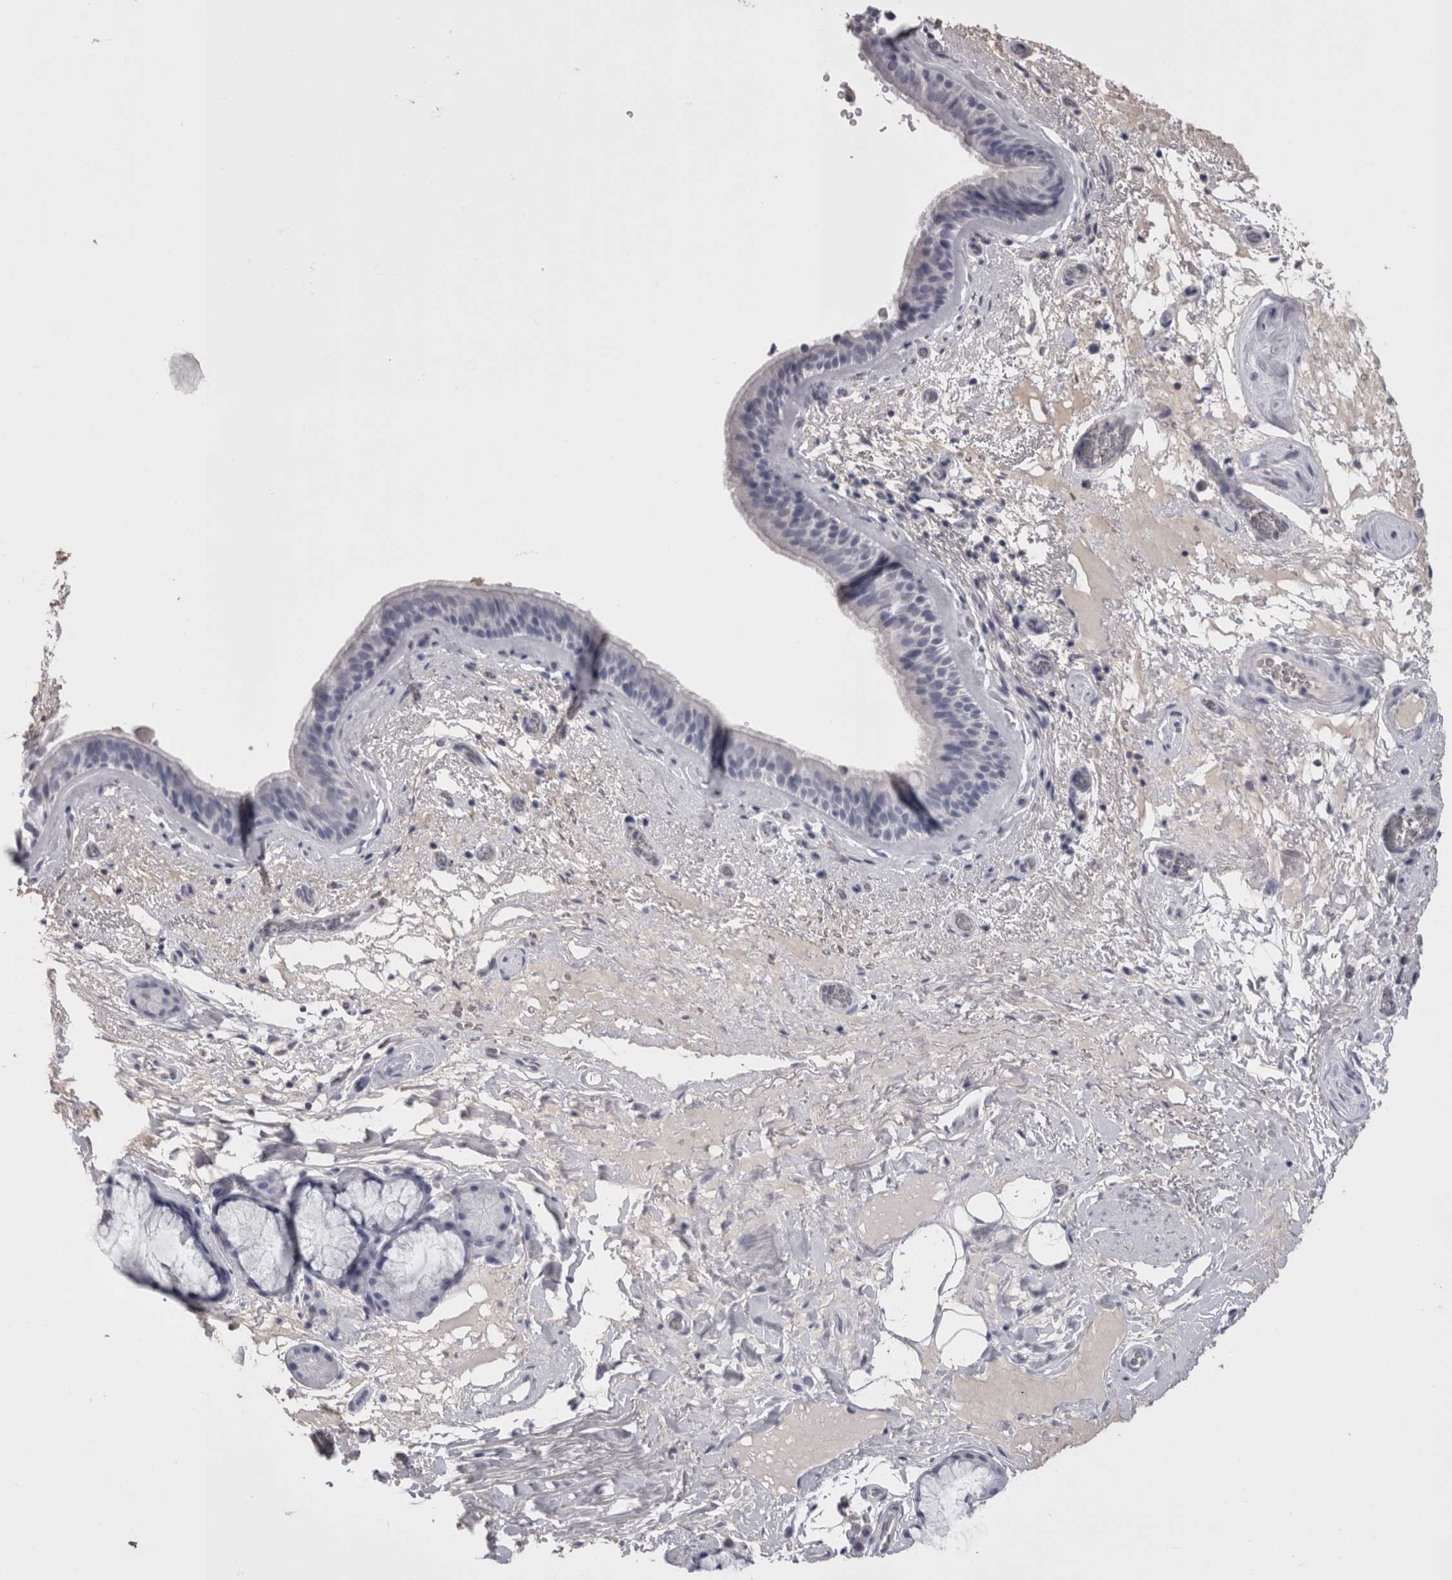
{"staining": {"intensity": "negative", "quantity": "none", "location": "none"}, "tissue": "bronchus", "cell_type": "Respiratory epithelial cells", "image_type": "normal", "snomed": [{"axis": "morphology", "description": "Normal tissue, NOS"}, {"axis": "topography", "description": "Cartilage tissue"}], "caption": "Respiratory epithelial cells are negative for brown protein staining in normal bronchus. Nuclei are stained in blue.", "gene": "CDHR5", "patient": {"sex": "female", "age": 63}}